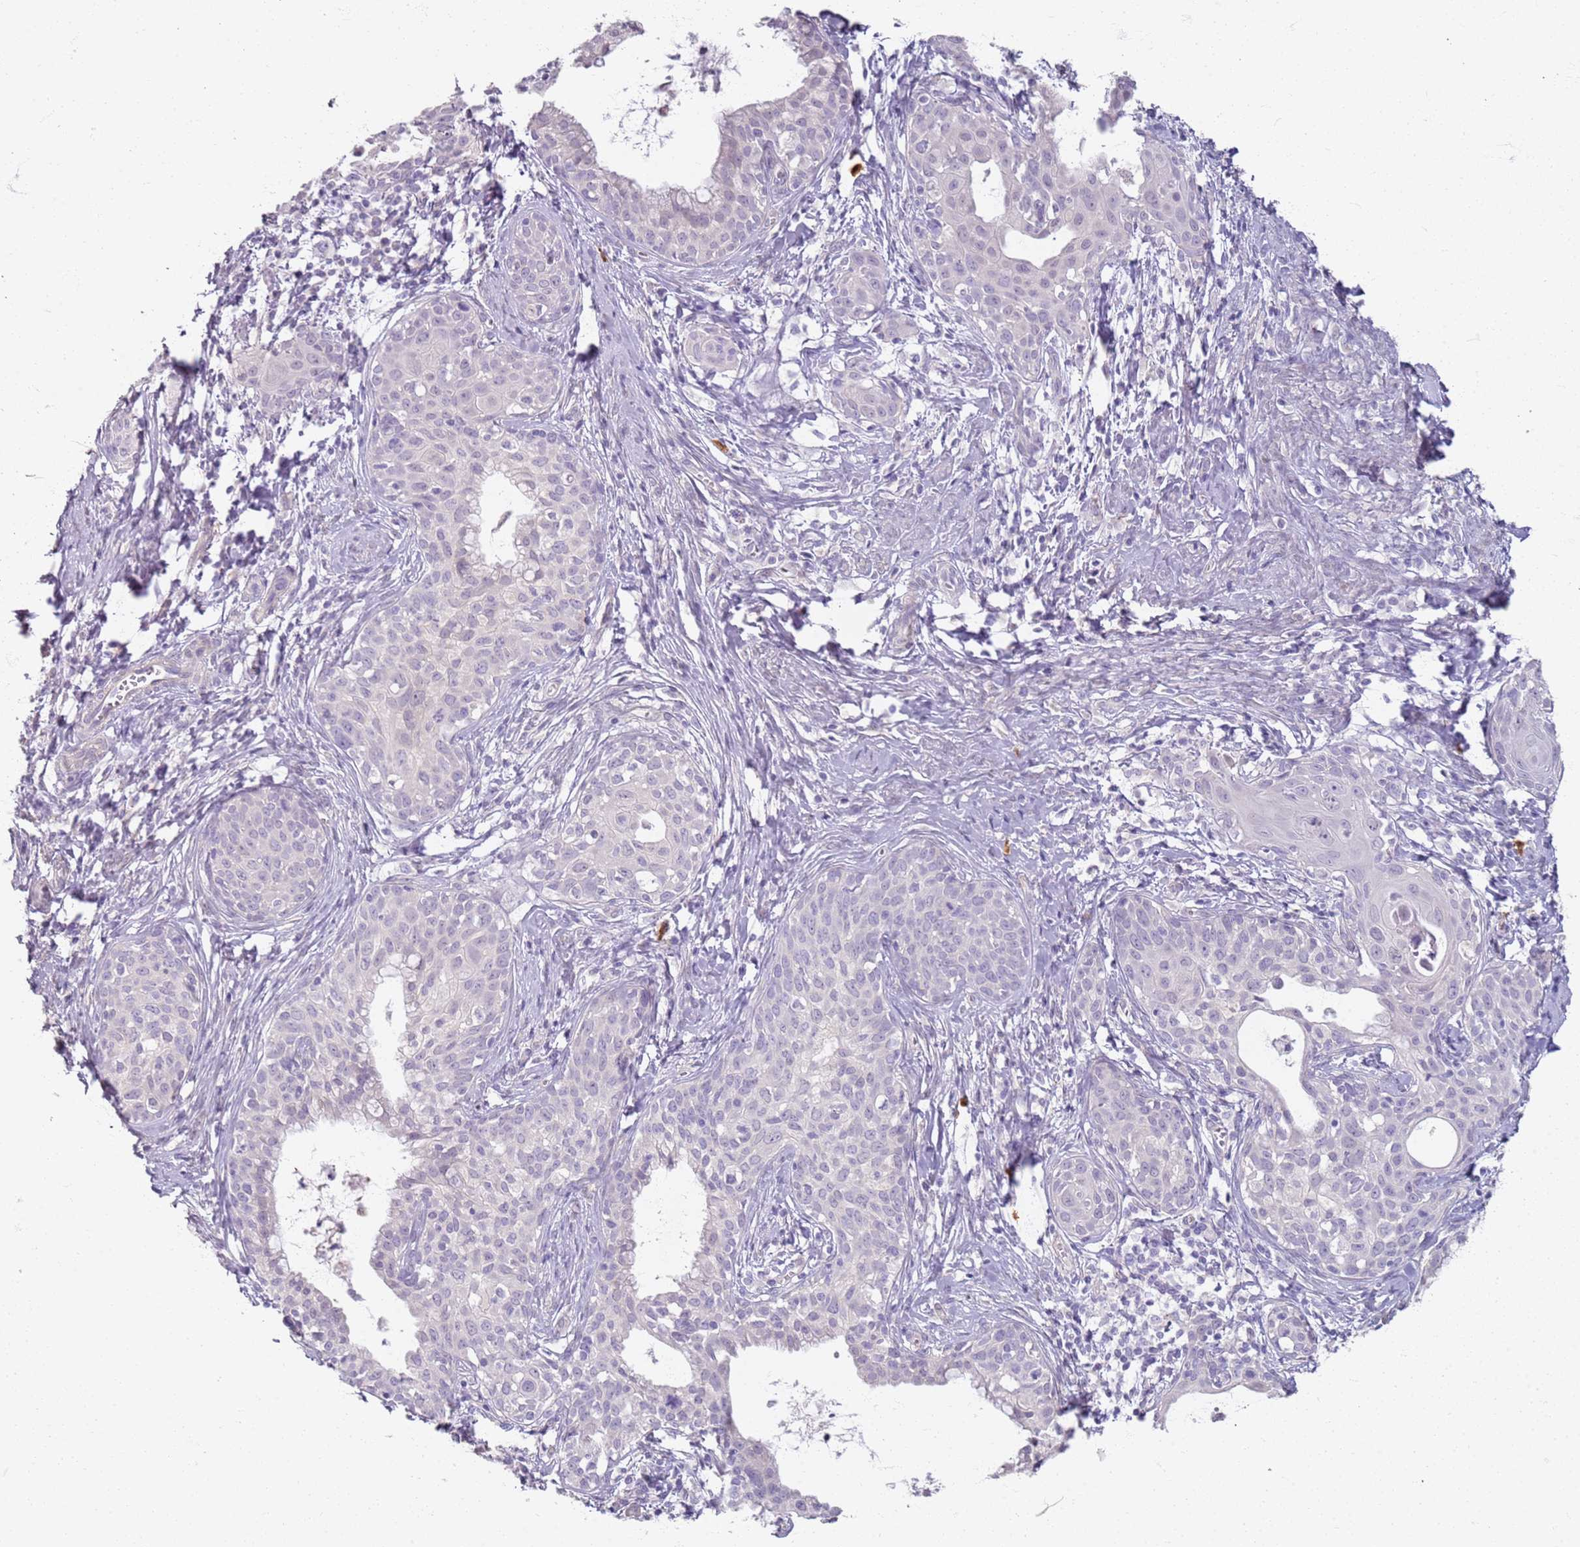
{"staining": {"intensity": "negative", "quantity": "none", "location": "none"}, "tissue": "cervical cancer", "cell_type": "Tumor cells", "image_type": "cancer", "snomed": [{"axis": "morphology", "description": "Squamous cell carcinoma, NOS"}, {"axis": "topography", "description": "Cervix"}], "caption": "A high-resolution photomicrograph shows immunohistochemistry staining of cervical squamous cell carcinoma, which displays no significant staining in tumor cells.", "gene": "CD40LG", "patient": {"sex": "female", "age": 52}}